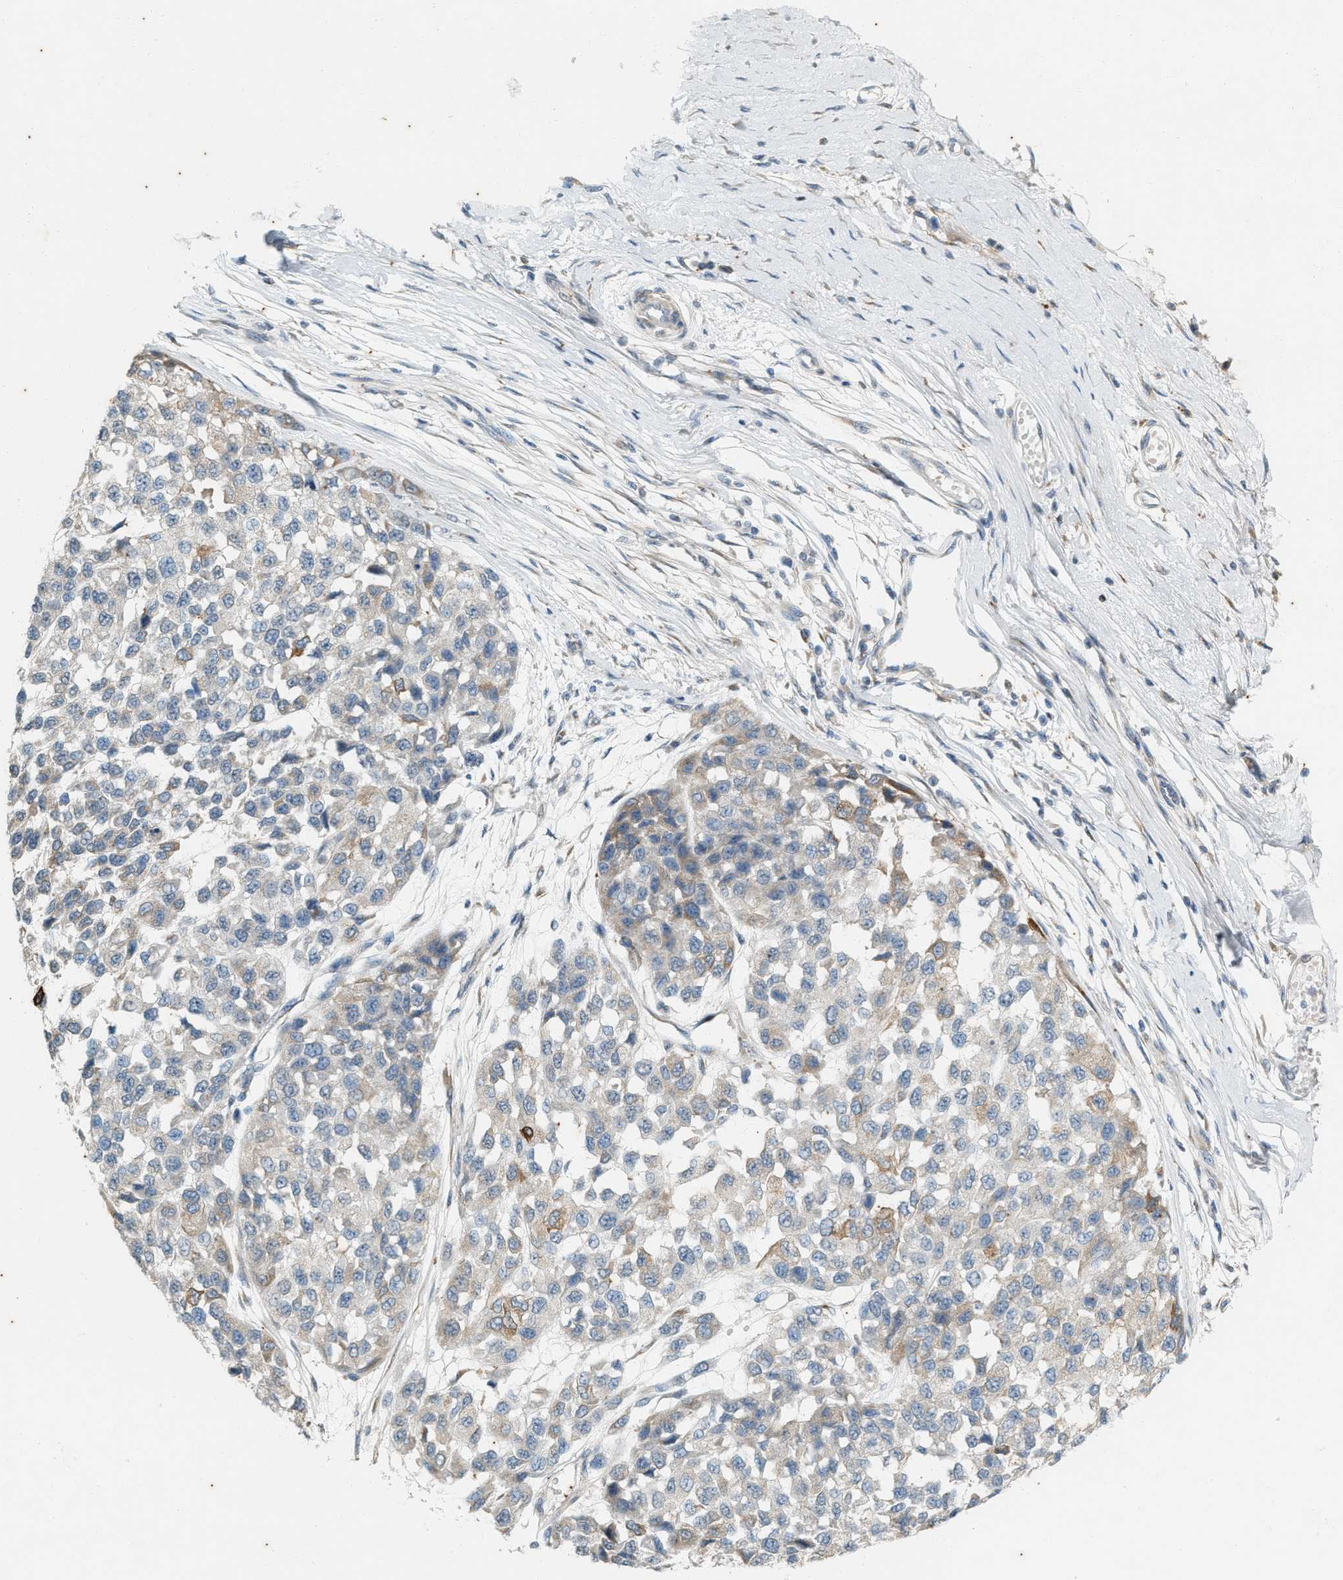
{"staining": {"intensity": "weak", "quantity": "<25%", "location": "cytoplasmic/membranous"}, "tissue": "melanoma", "cell_type": "Tumor cells", "image_type": "cancer", "snomed": [{"axis": "morphology", "description": "Malignant melanoma, NOS"}, {"axis": "topography", "description": "Skin"}], "caption": "Malignant melanoma stained for a protein using immunohistochemistry (IHC) reveals no expression tumor cells.", "gene": "CHPF2", "patient": {"sex": "male", "age": 62}}